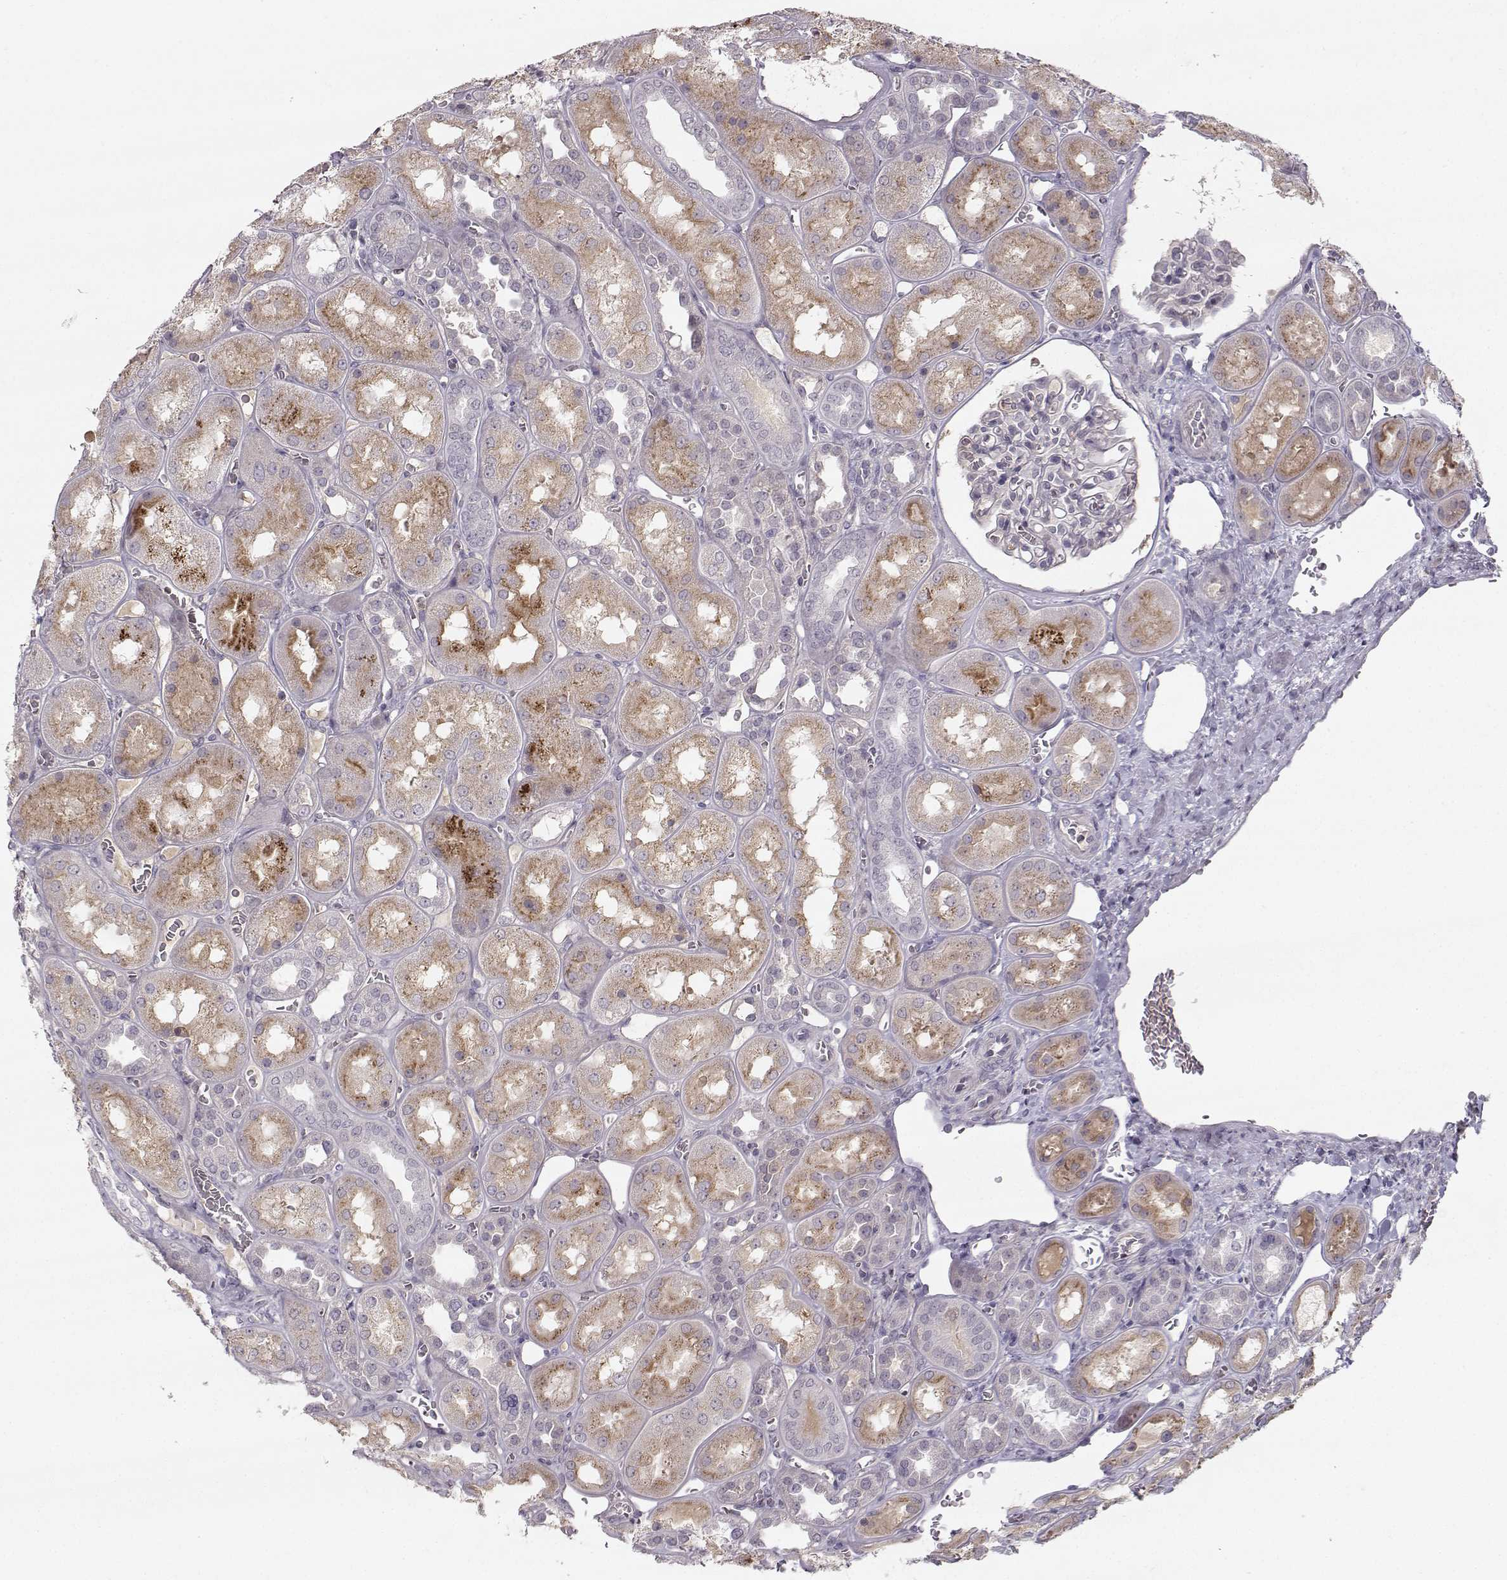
{"staining": {"intensity": "negative", "quantity": "none", "location": "none"}, "tissue": "kidney", "cell_type": "Cells in glomeruli", "image_type": "normal", "snomed": [{"axis": "morphology", "description": "Normal tissue, NOS"}, {"axis": "topography", "description": "Kidney"}], "caption": "DAB (3,3'-diaminobenzidine) immunohistochemical staining of unremarkable kidney reveals no significant expression in cells in glomeruli. Nuclei are stained in blue.", "gene": "OPRD1", "patient": {"sex": "male", "age": 73}}